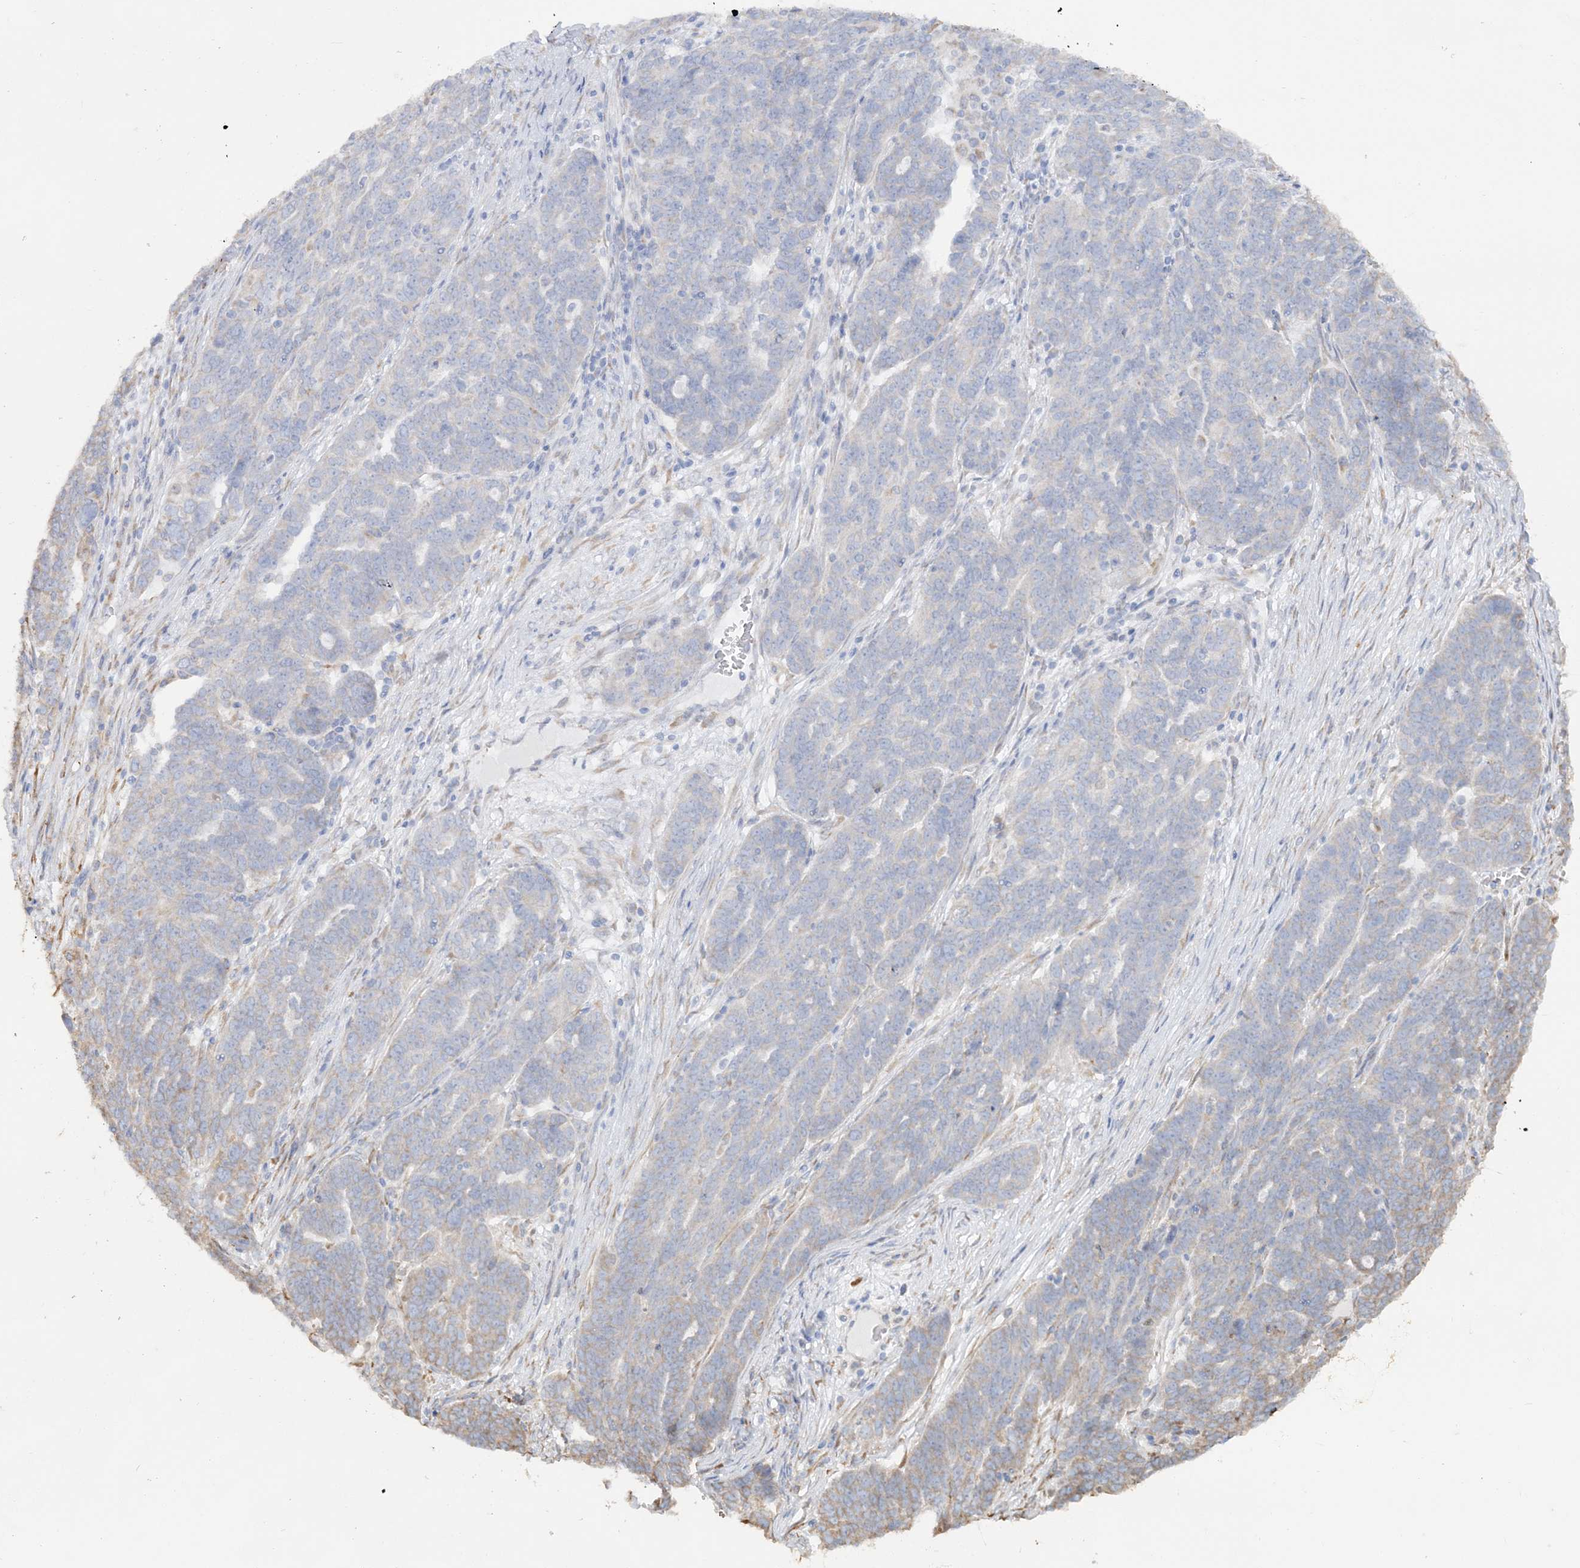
{"staining": {"intensity": "negative", "quantity": "none", "location": "none"}, "tissue": "ovarian cancer", "cell_type": "Tumor cells", "image_type": "cancer", "snomed": [{"axis": "morphology", "description": "Cystadenocarcinoma, serous, NOS"}, {"axis": "topography", "description": "Ovary"}], "caption": "This histopathology image is of ovarian serous cystadenocarcinoma stained with IHC to label a protein in brown with the nuclei are counter-stained blue. There is no staining in tumor cells.", "gene": "TBC1D5", "patient": {"sex": "female", "age": 59}}